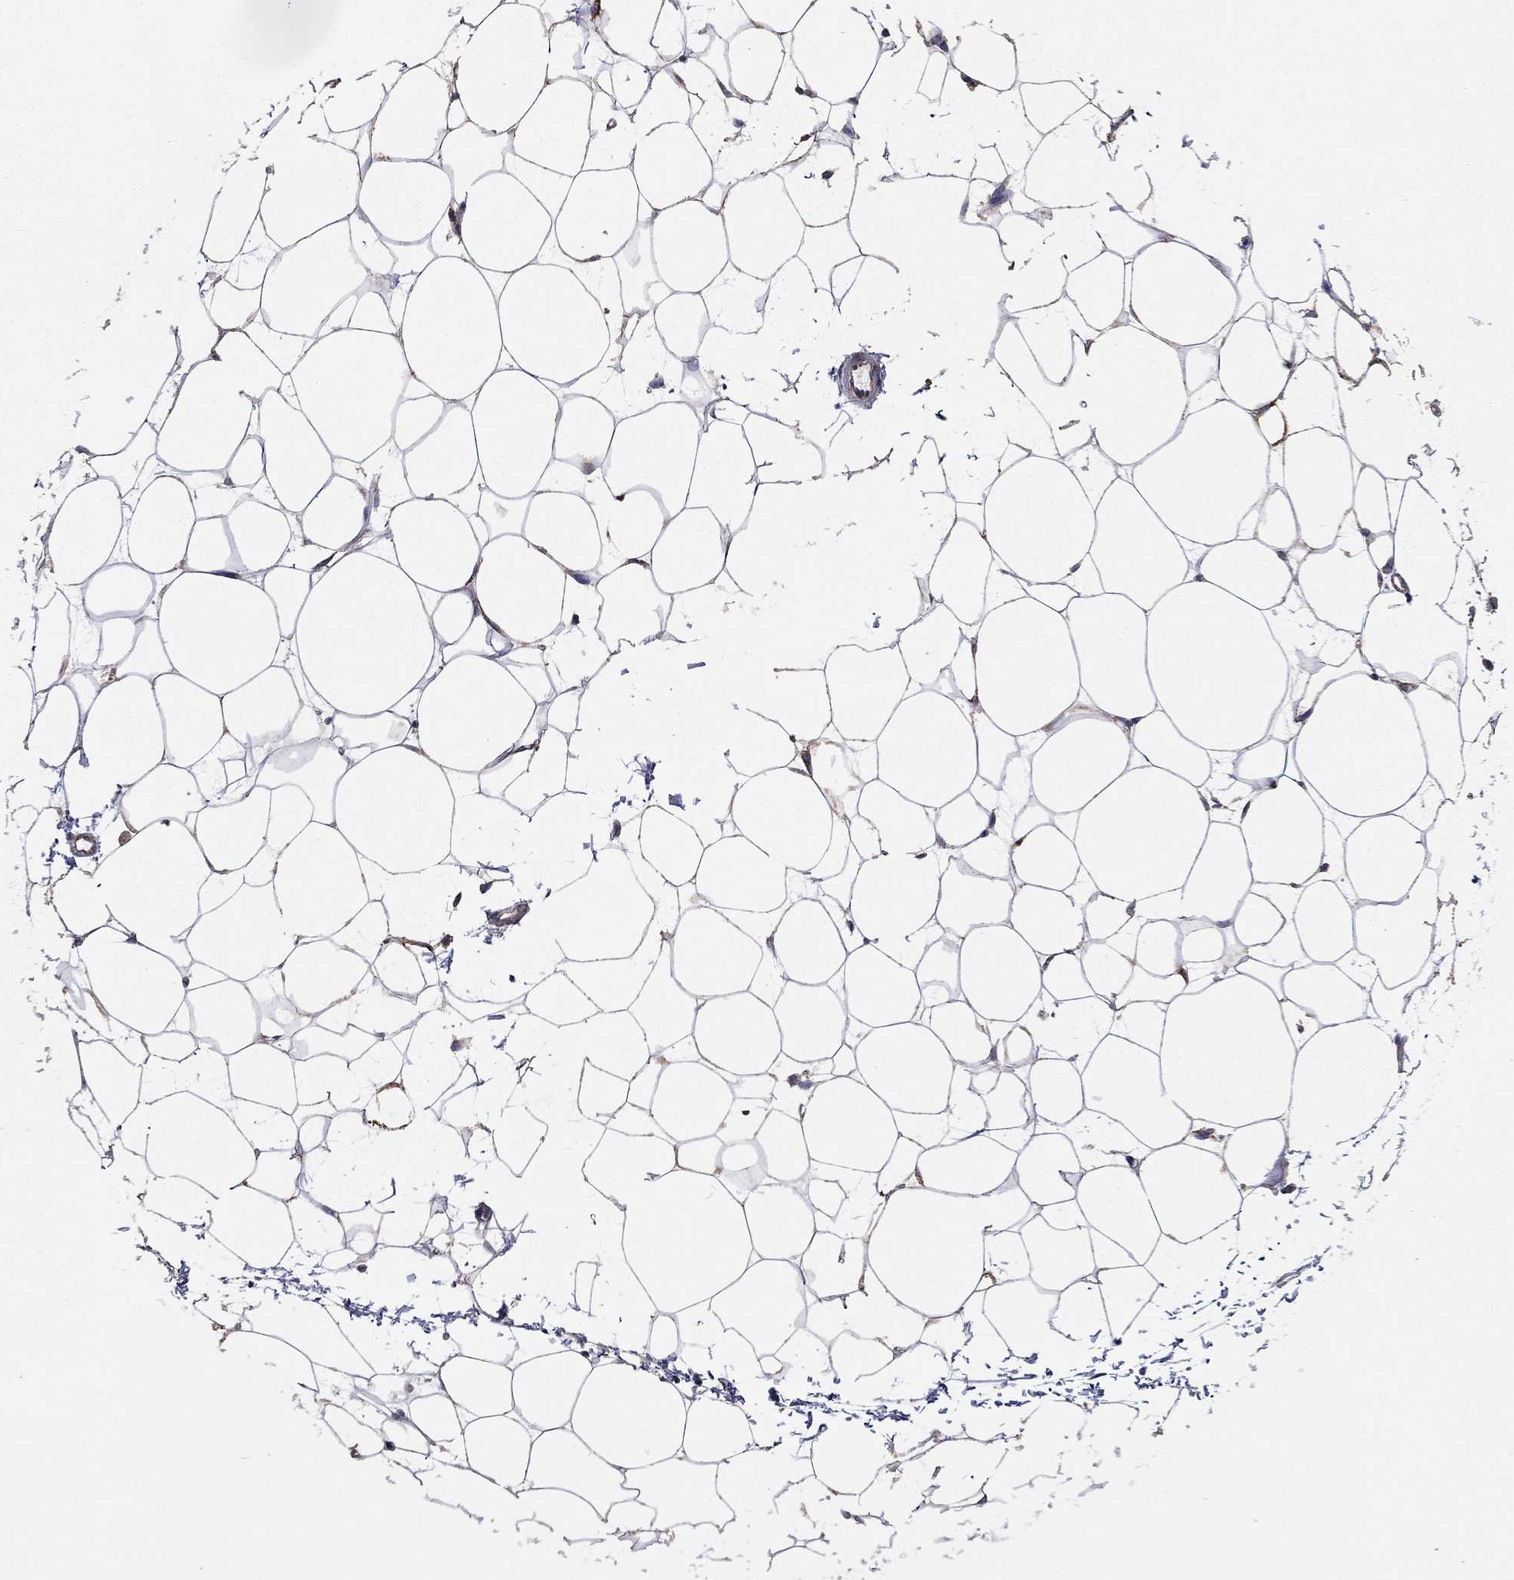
{"staining": {"intensity": "negative", "quantity": "none", "location": "none"}, "tissue": "breast", "cell_type": "Adipocytes", "image_type": "normal", "snomed": [{"axis": "morphology", "description": "Normal tissue, NOS"}, {"axis": "topography", "description": "Breast"}], "caption": "This is a micrograph of IHC staining of normal breast, which shows no staining in adipocytes.", "gene": "ANKRA2", "patient": {"sex": "female", "age": 37}}